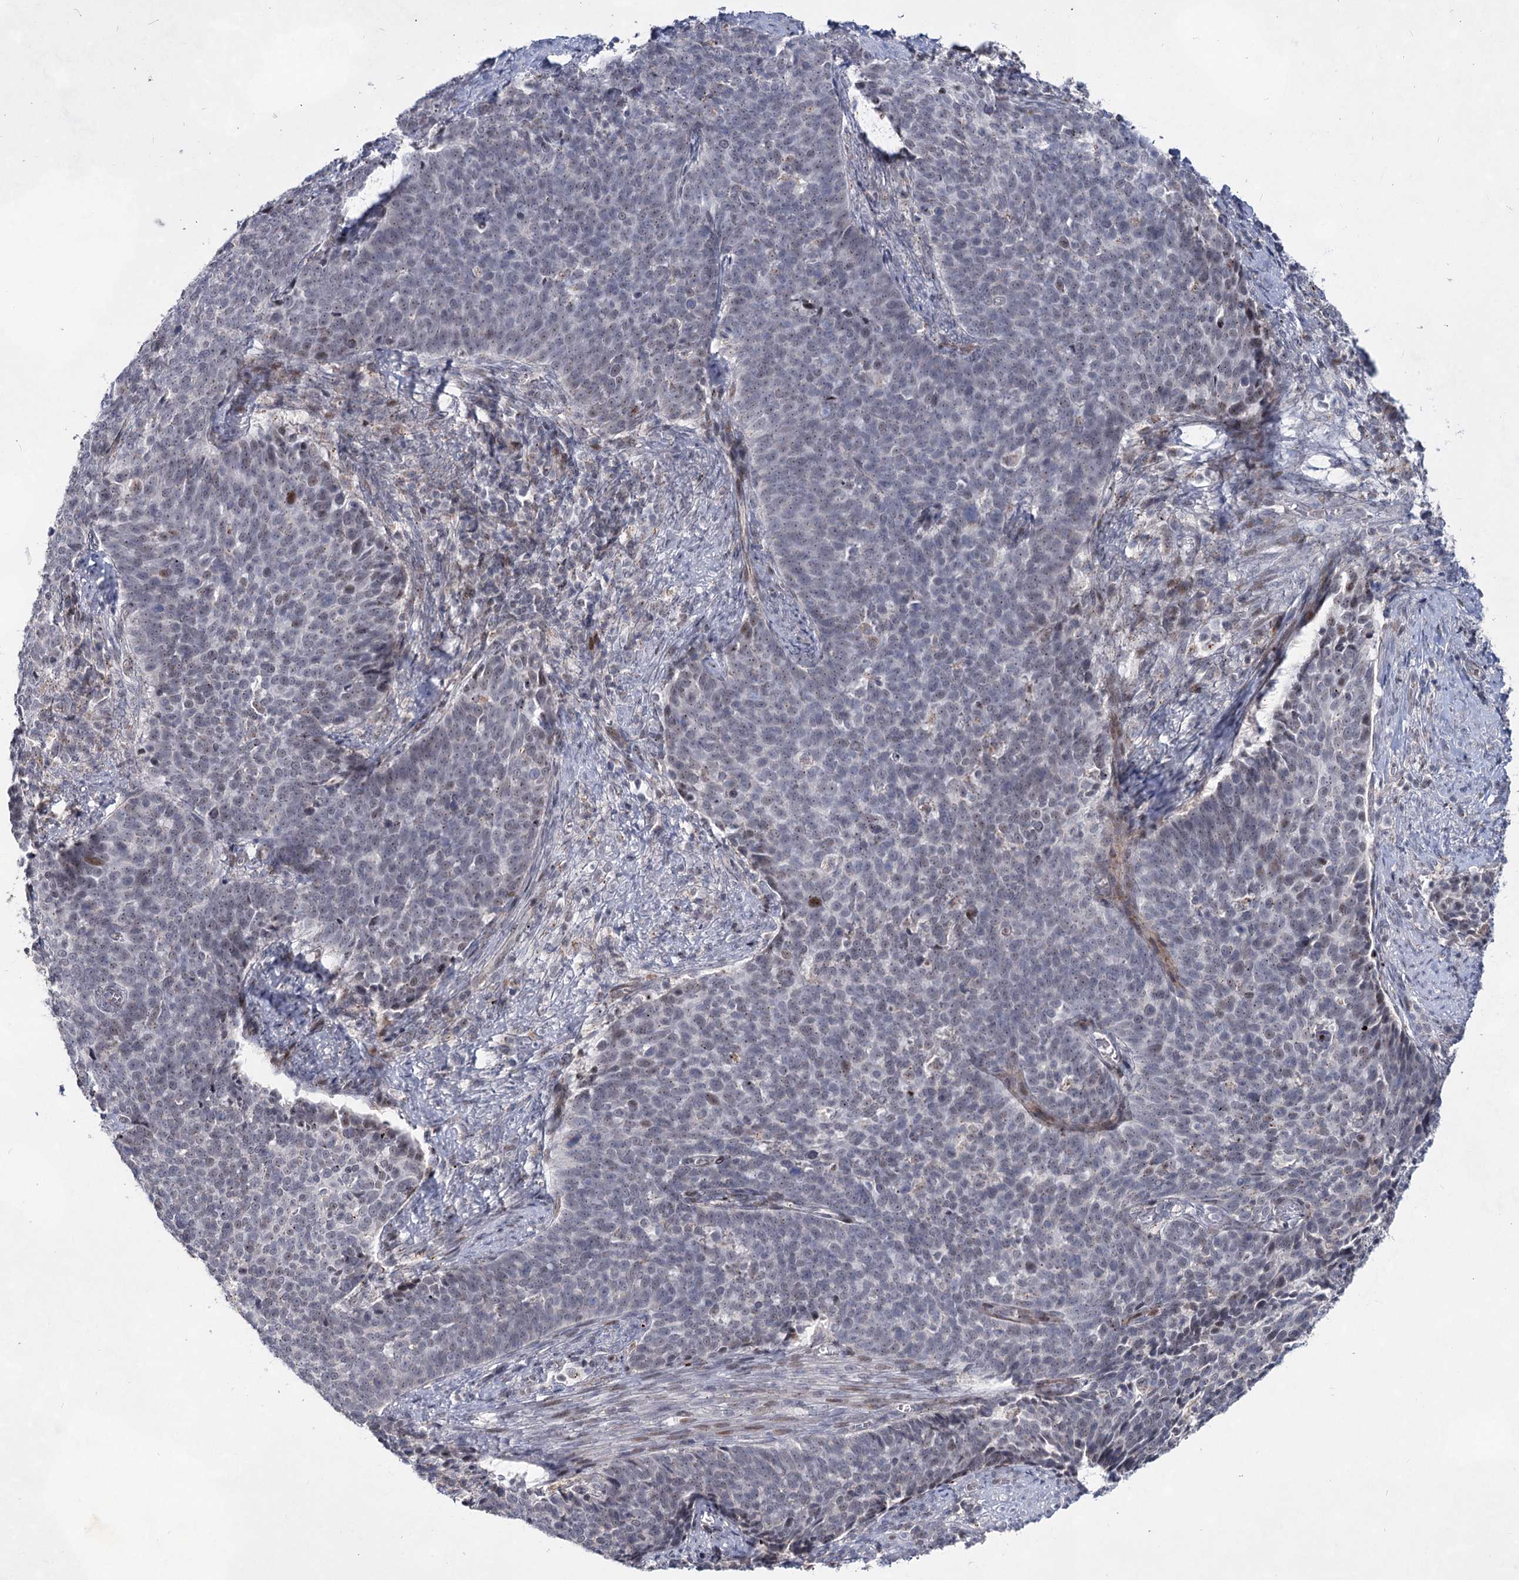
{"staining": {"intensity": "negative", "quantity": "none", "location": "none"}, "tissue": "cervical cancer", "cell_type": "Tumor cells", "image_type": "cancer", "snomed": [{"axis": "morphology", "description": "Squamous cell carcinoma, NOS"}, {"axis": "topography", "description": "Cervix"}], "caption": "This photomicrograph is of squamous cell carcinoma (cervical) stained with IHC to label a protein in brown with the nuclei are counter-stained blue. There is no expression in tumor cells.", "gene": "ATL2", "patient": {"sex": "female", "age": 39}}